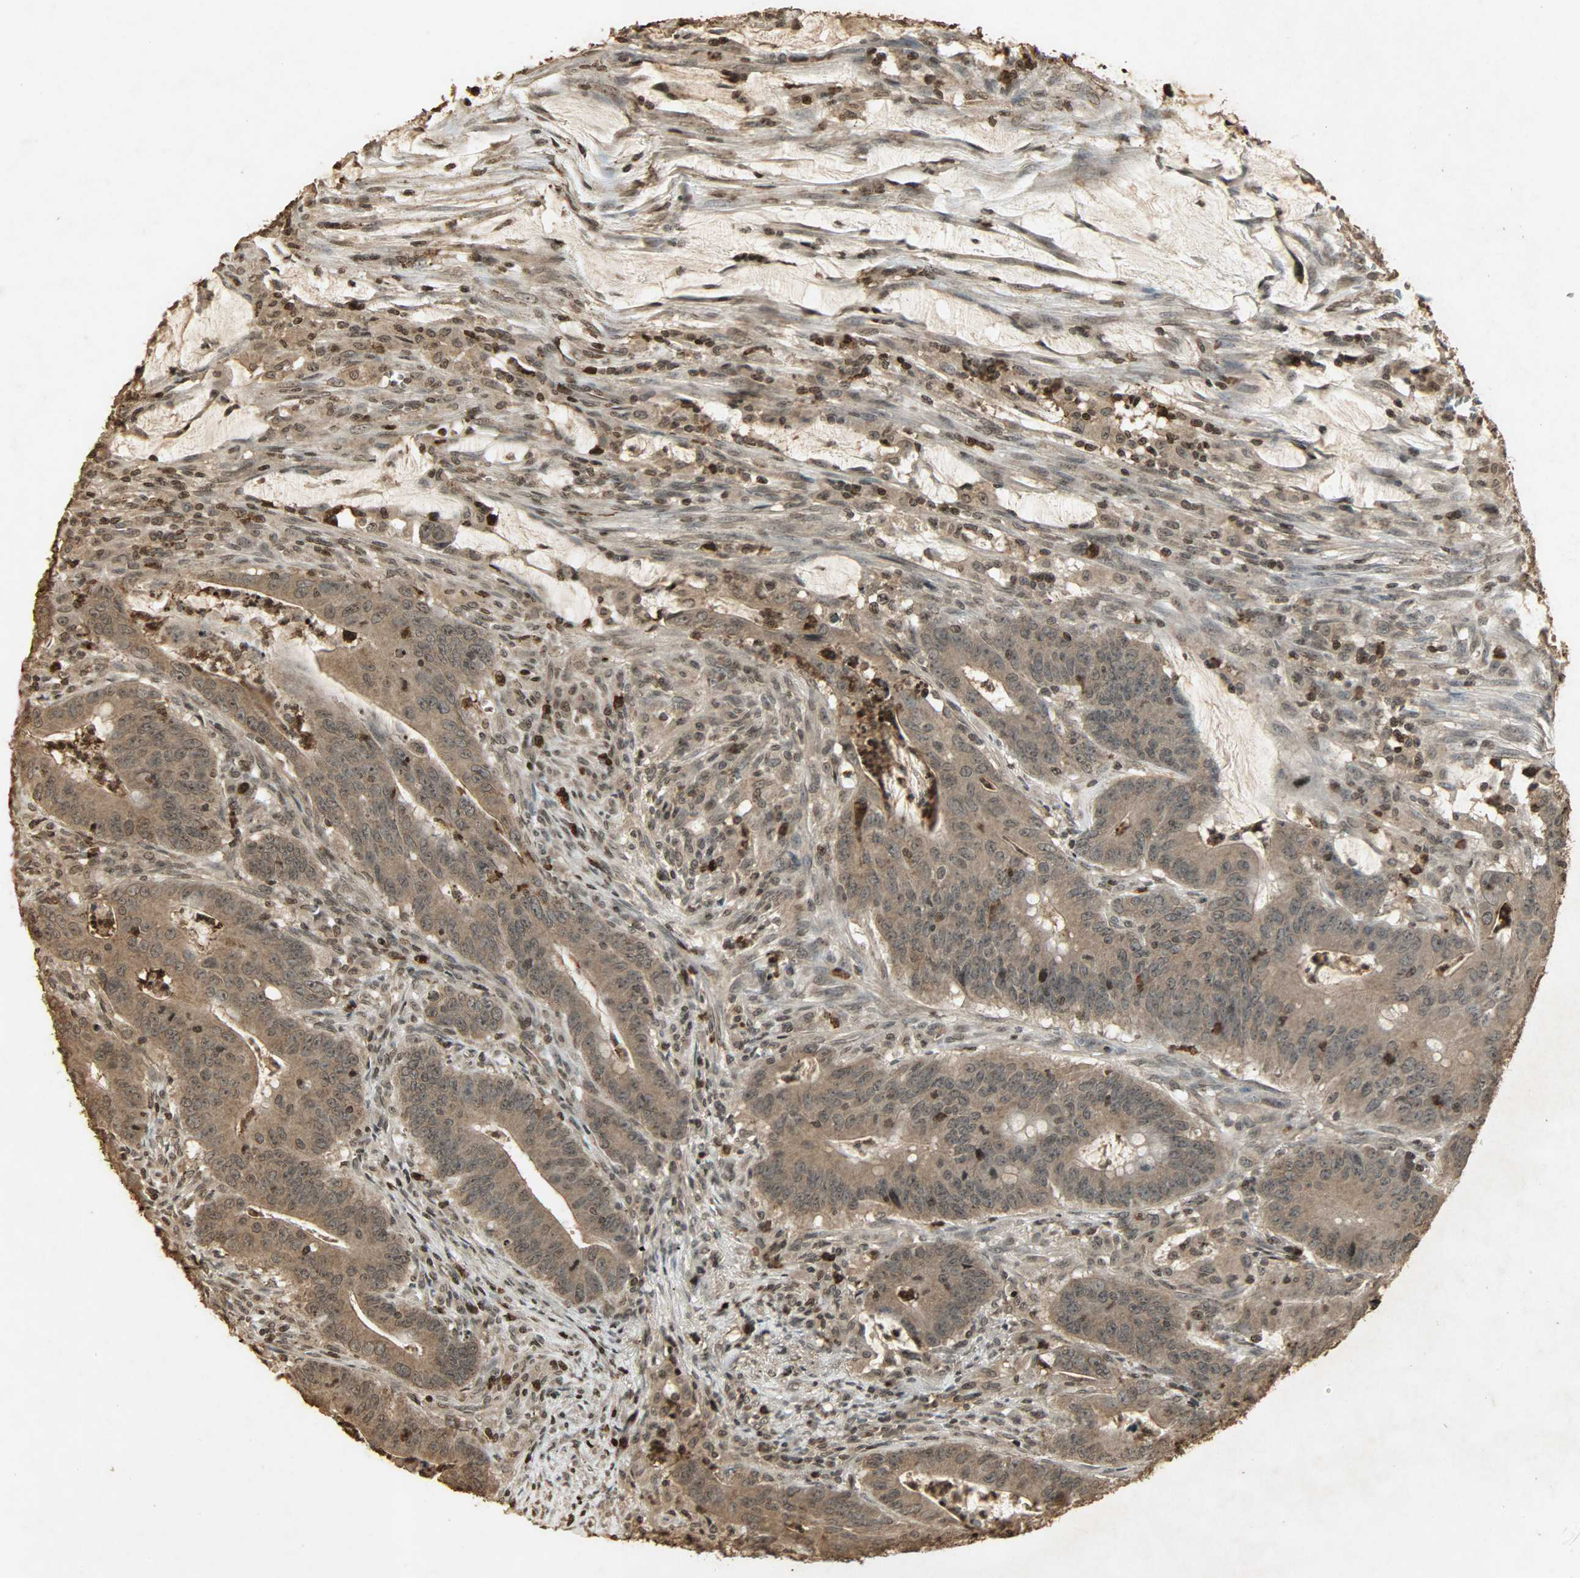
{"staining": {"intensity": "weak", "quantity": ">75%", "location": "cytoplasmic/membranous,nuclear"}, "tissue": "colorectal cancer", "cell_type": "Tumor cells", "image_type": "cancer", "snomed": [{"axis": "morphology", "description": "Adenocarcinoma, NOS"}, {"axis": "topography", "description": "Colon"}], "caption": "A low amount of weak cytoplasmic/membranous and nuclear expression is appreciated in about >75% of tumor cells in colorectal adenocarcinoma tissue.", "gene": "PPP3R1", "patient": {"sex": "male", "age": 45}}